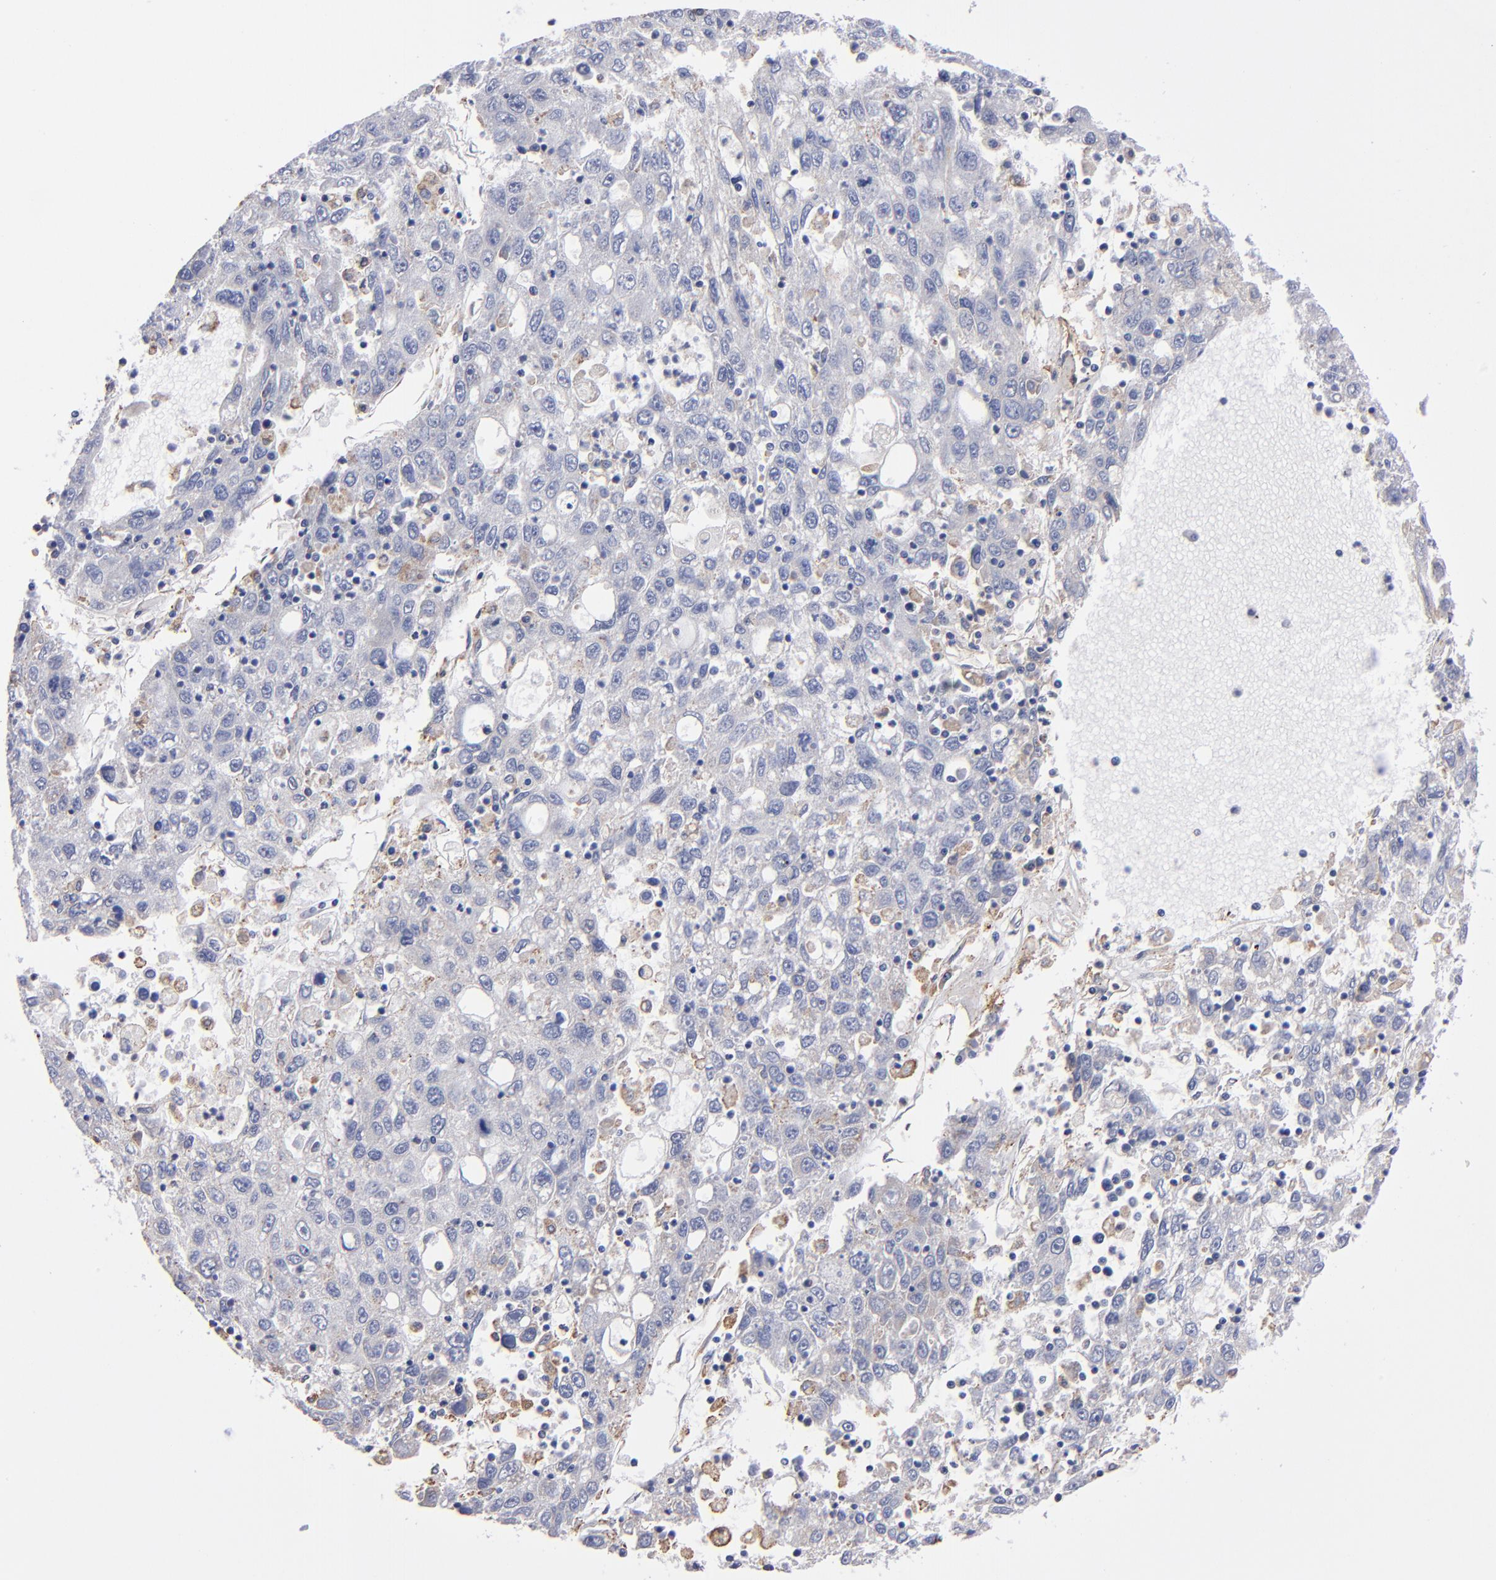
{"staining": {"intensity": "negative", "quantity": "none", "location": "none"}, "tissue": "liver cancer", "cell_type": "Tumor cells", "image_type": "cancer", "snomed": [{"axis": "morphology", "description": "Carcinoma, Hepatocellular, NOS"}, {"axis": "topography", "description": "Liver"}], "caption": "DAB immunohistochemical staining of liver hepatocellular carcinoma displays no significant staining in tumor cells.", "gene": "MFGE8", "patient": {"sex": "male", "age": 49}}